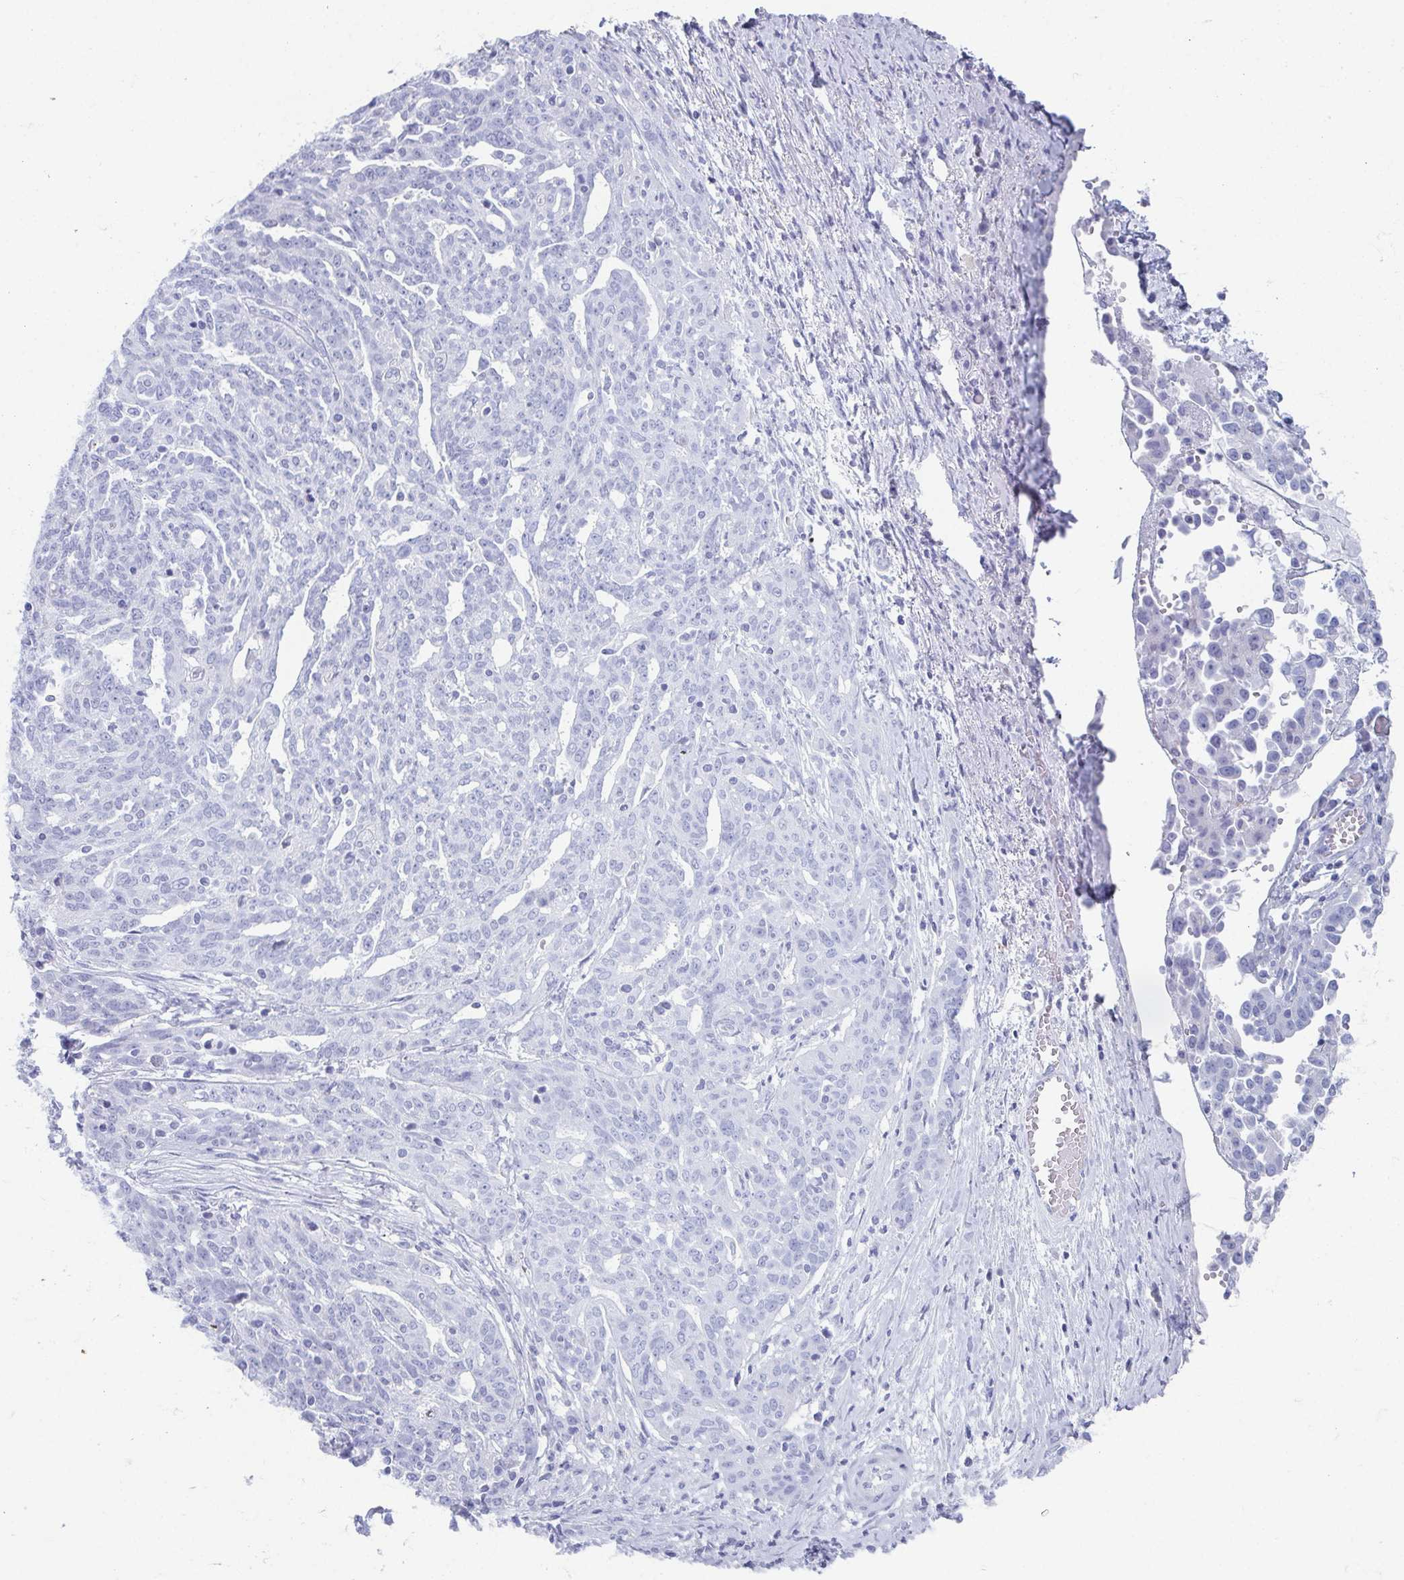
{"staining": {"intensity": "negative", "quantity": "none", "location": "none"}, "tissue": "ovarian cancer", "cell_type": "Tumor cells", "image_type": "cancer", "snomed": [{"axis": "morphology", "description": "Cystadenocarcinoma, serous, NOS"}, {"axis": "topography", "description": "Ovary"}], "caption": "This histopathology image is of serous cystadenocarcinoma (ovarian) stained with IHC to label a protein in brown with the nuclei are counter-stained blue. There is no staining in tumor cells.", "gene": "GHRL", "patient": {"sex": "female", "age": 67}}